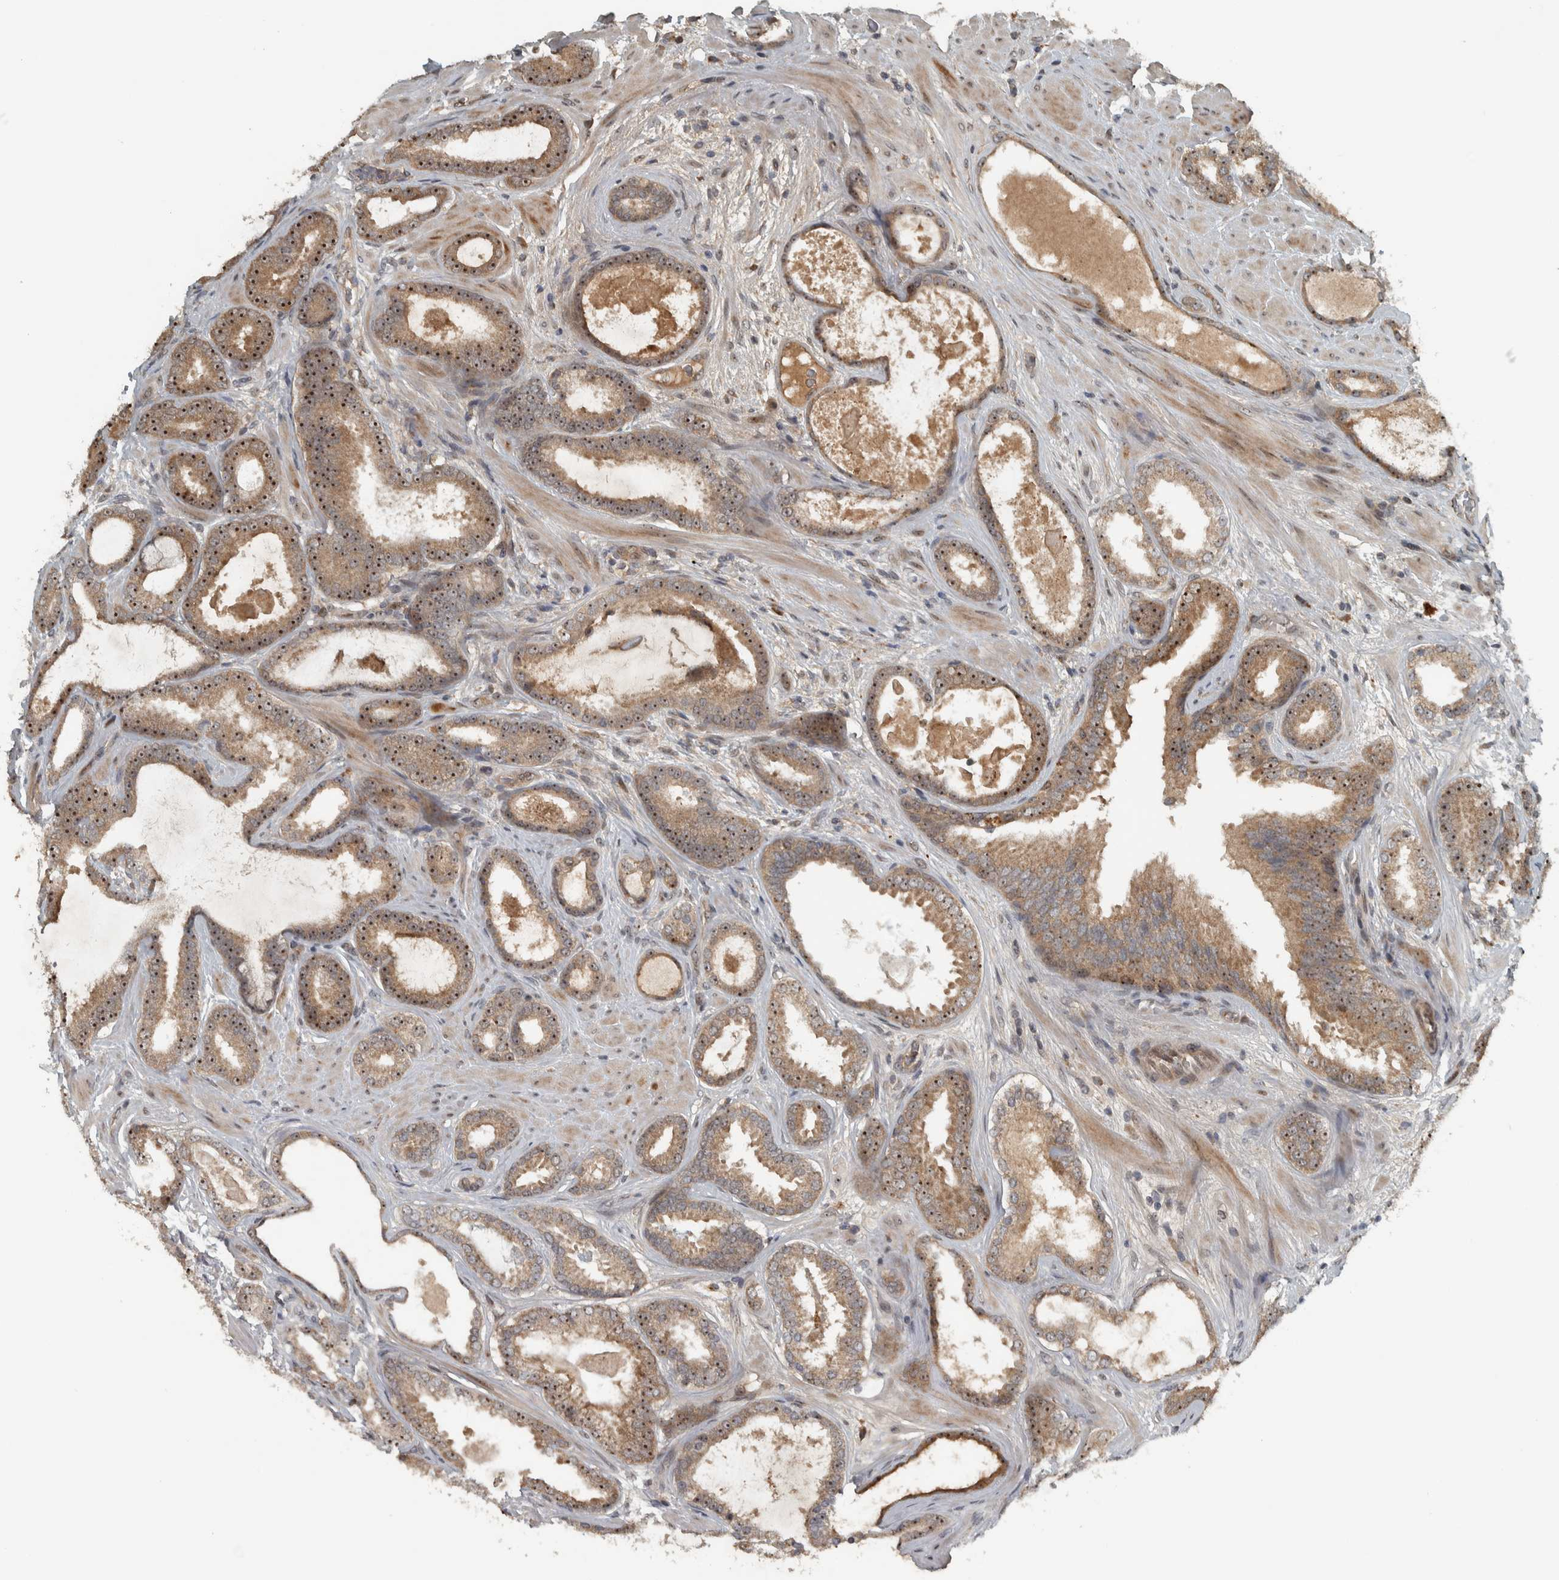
{"staining": {"intensity": "moderate", "quantity": ">75%", "location": "cytoplasmic/membranous,nuclear"}, "tissue": "prostate cancer", "cell_type": "Tumor cells", "image_type": "cancer", "snomed": [{"axis": "morphology", "description": "Adenocarcinoma, High grade"}, {"axis": "topography", "description": "Prostate"}], "caption": "An immunohistochemistry (IHC) photomicrograph of neoplastic tissue is shown. Protein staining in brown labels moderate cytoplasmic/membranous and nuclear positivity in prostate high-grade adenocarcinoma within tumor cells.", "gene": "XPO5", "patient": {"sex": "male", "age": 60}}